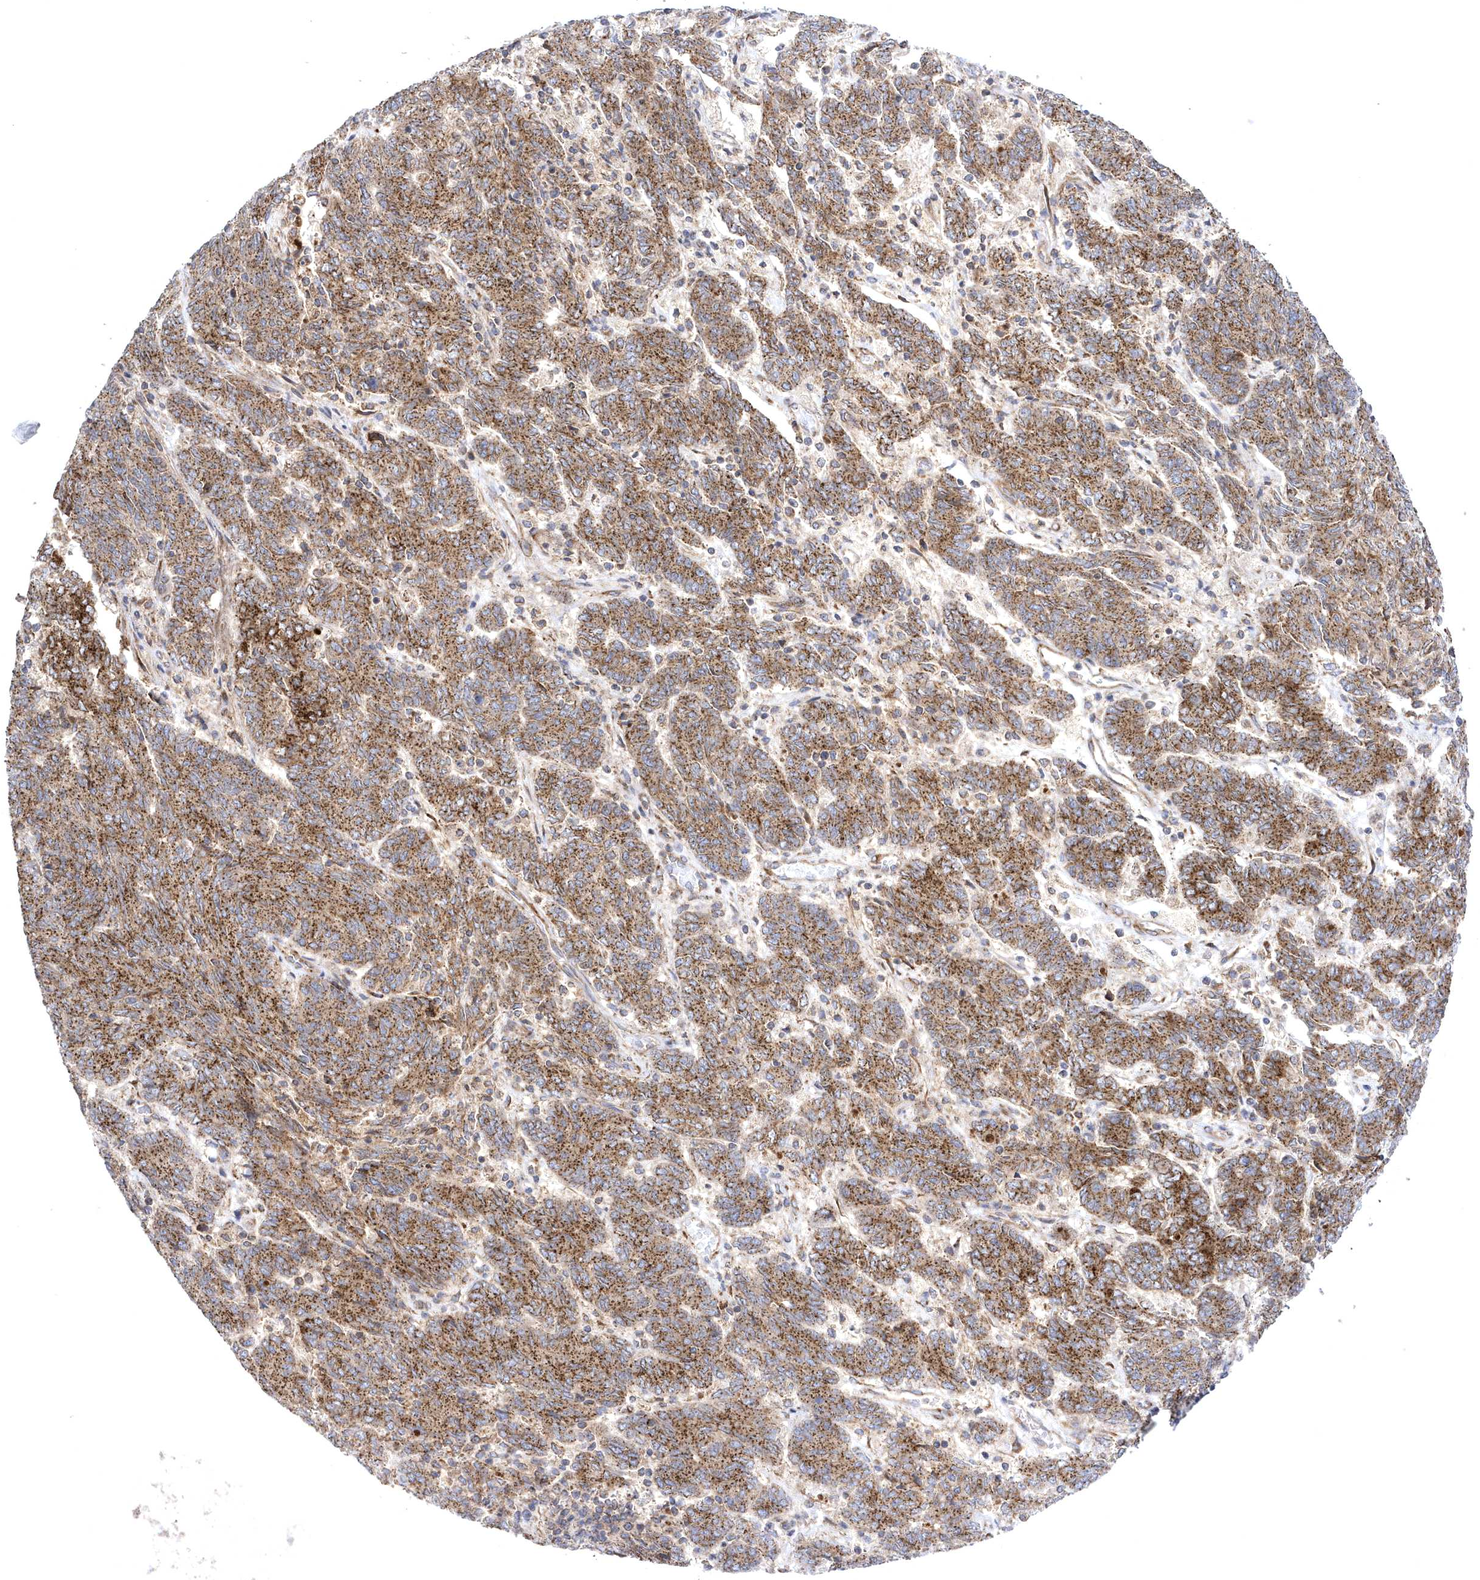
{"staining": {"intensity": "moderate", "quantity": ">75%", "location": "cytoplasmic/membranous"}, "tissue": "endometrial cancer", "cell_type": "Tumor cells", "image_type": "cancer", "snomed": [{"axis": "morphology", "description": "Adenocarcinoma, NOS"}, {"axis": "topography", "description": "Endometrium"}], "caption": "Immunohistochemical staining of human endometrial cancer shows medium levels of moderate cytoplasmic/membranous staining in approximately >75% of tumor cells.", "gene": "COPB2", "patient": {"sex": "female", "age": 80}}